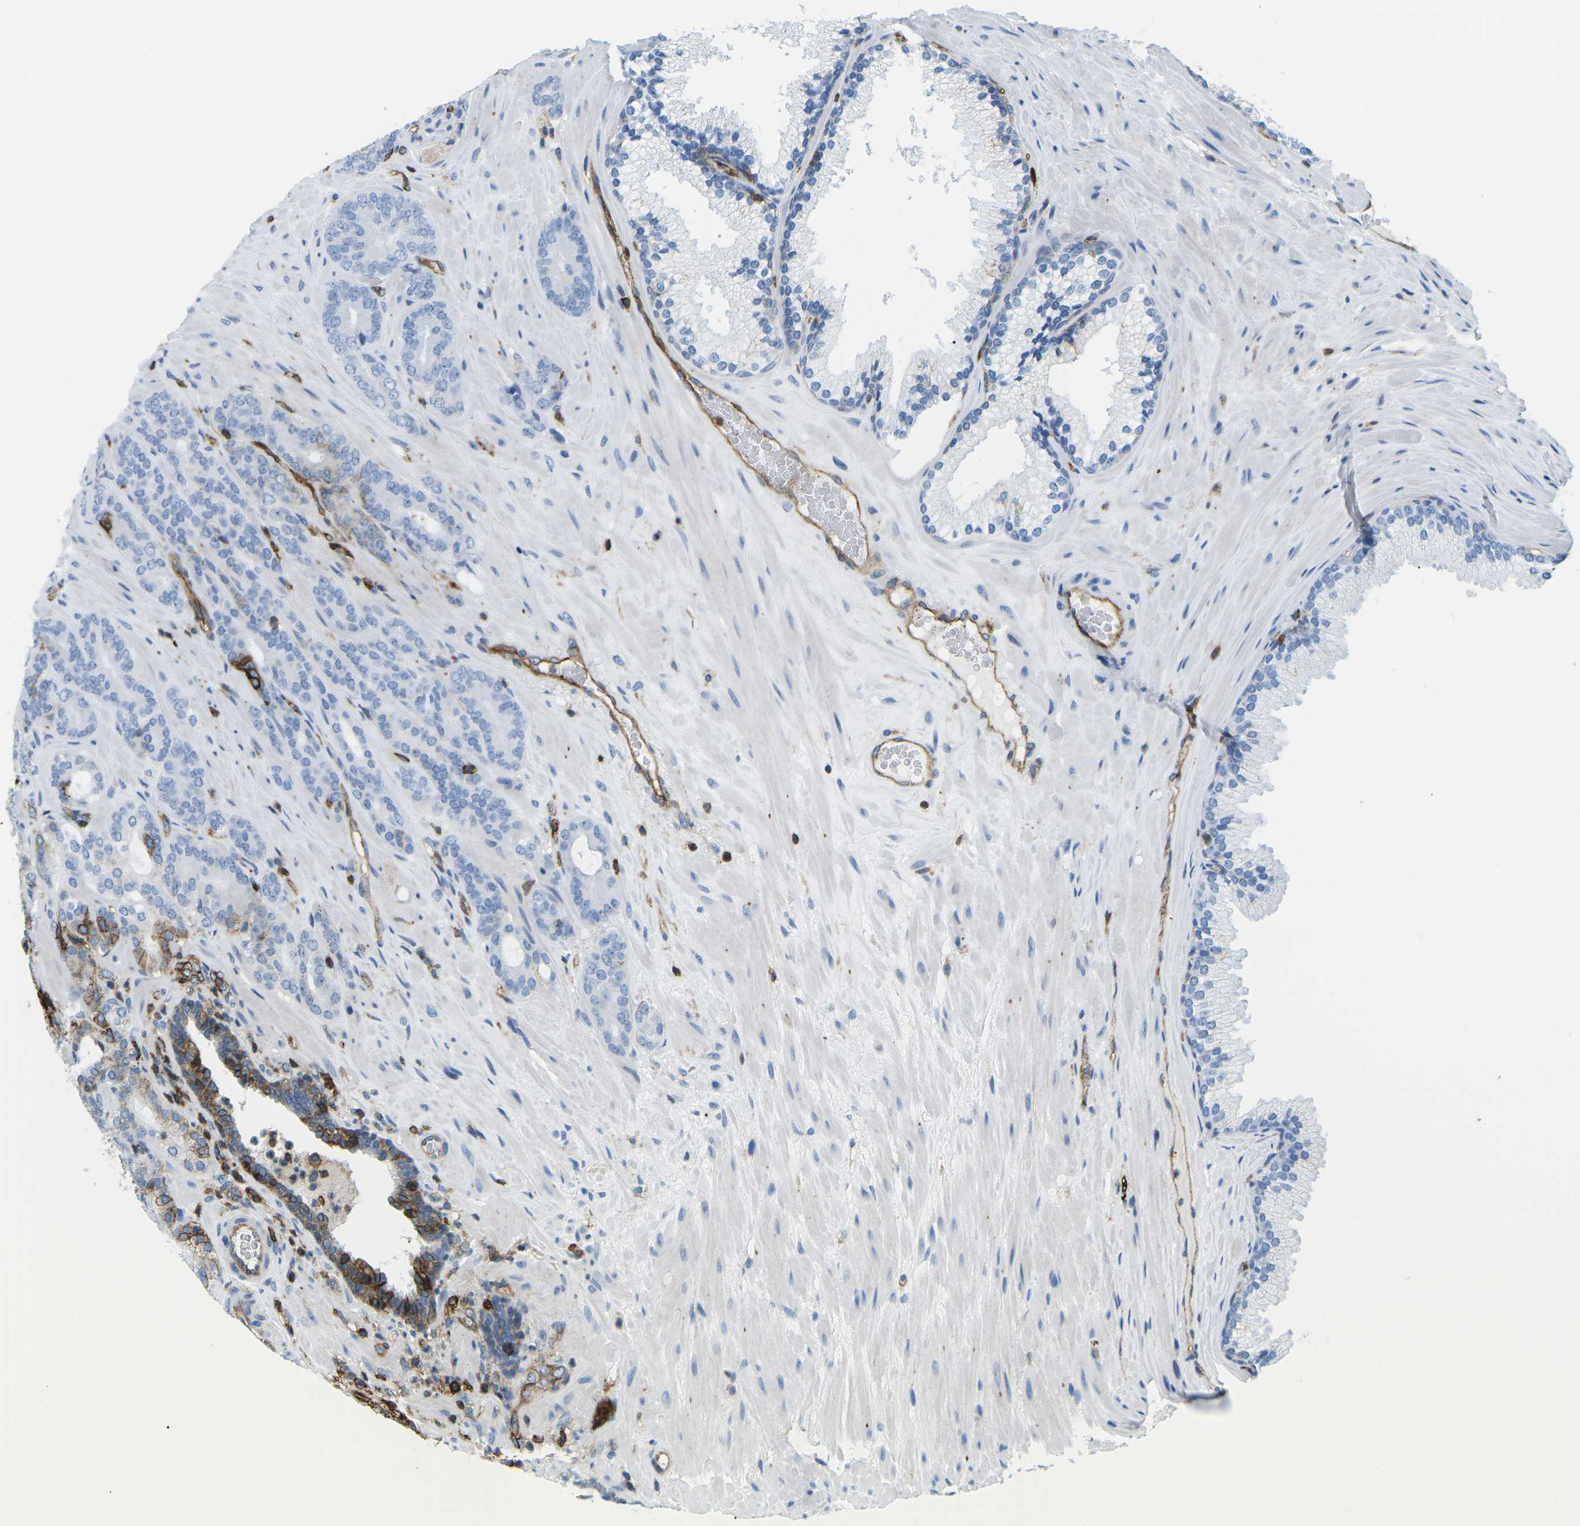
{"staining": {"intensity": "negative", "quantity": "none", "location": "none"}, "tissue": "prostate cancer", "cell_type": "Tumor cells", "image_type": "cancer", "snomed": [{"axis": "morphology", "description": "Adenocarcinoma, Low grade"}, {"axis": "topography", "description": "Prostate"}], "caption": "Prostate cancer (low-grade adenocarcinoma) was stained to show a protein in brown. There is no significant staining in tumor cells.", "gene": "HLA-B", "patient": {"sex": "male", "age": 63}}